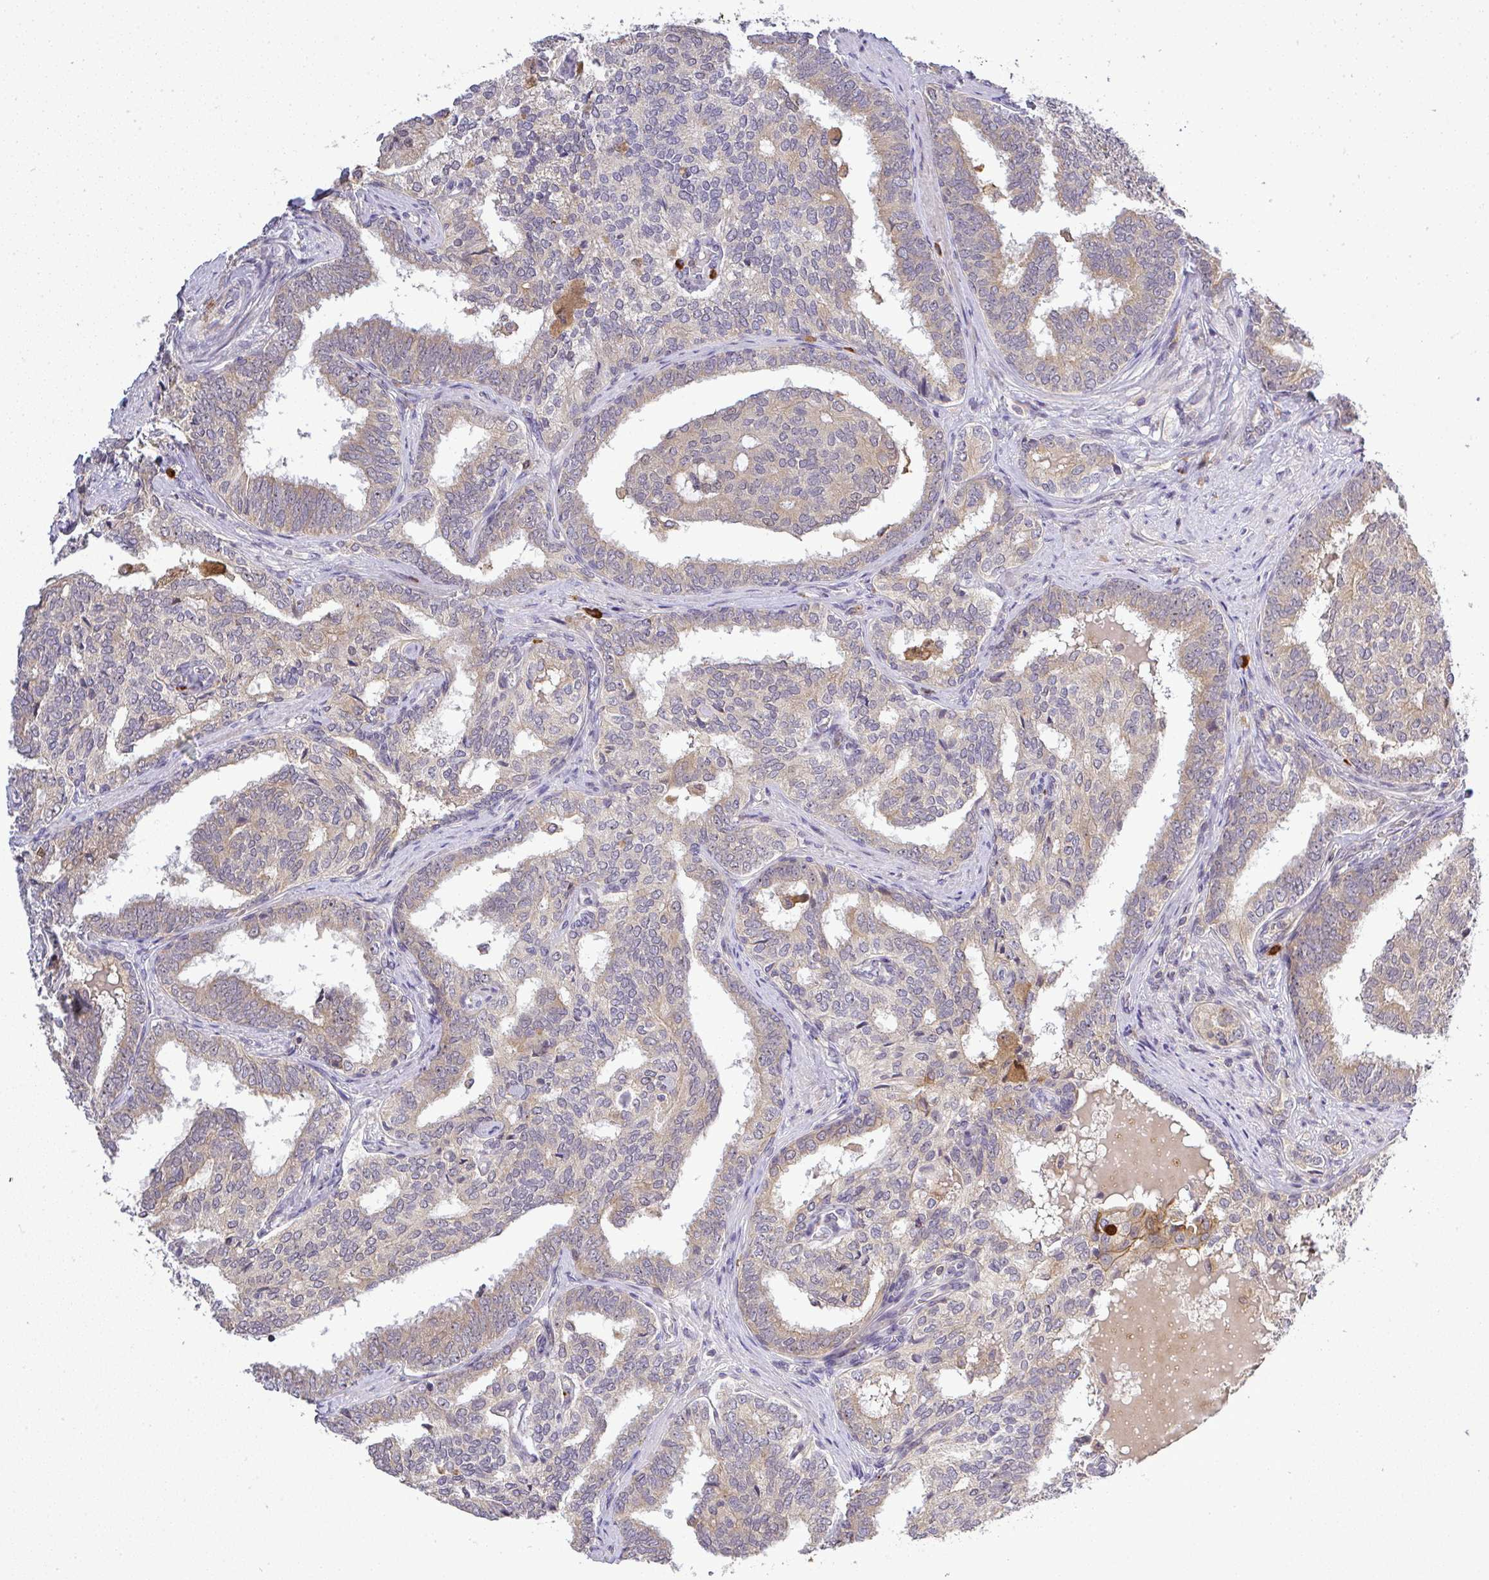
{"staining": {"intensity": "moderate", "quantity": "25%-75%", "location": "cytoplasmic/membranous"}, "tissue": "prostate cancer", "cell_type": "Tumor cells", "image_type": "cancer", "snomed": [{"axis": "morphology", "description": "Adenocarcinoma, High grade"}, {"axis": "topography", "description": "Prostate"}], "caption": "Immunohistochemistry (IHC) photomicrograph of prostate adenocarcinoma (high-grade) stained for a protein (brown), which reveals medium levels of moderate cytoplasmic/membranous positivity in about 25%-75% of tumor cells.", "gene": "FAM153A", "patient": {"sex": "male", "age": 72}}